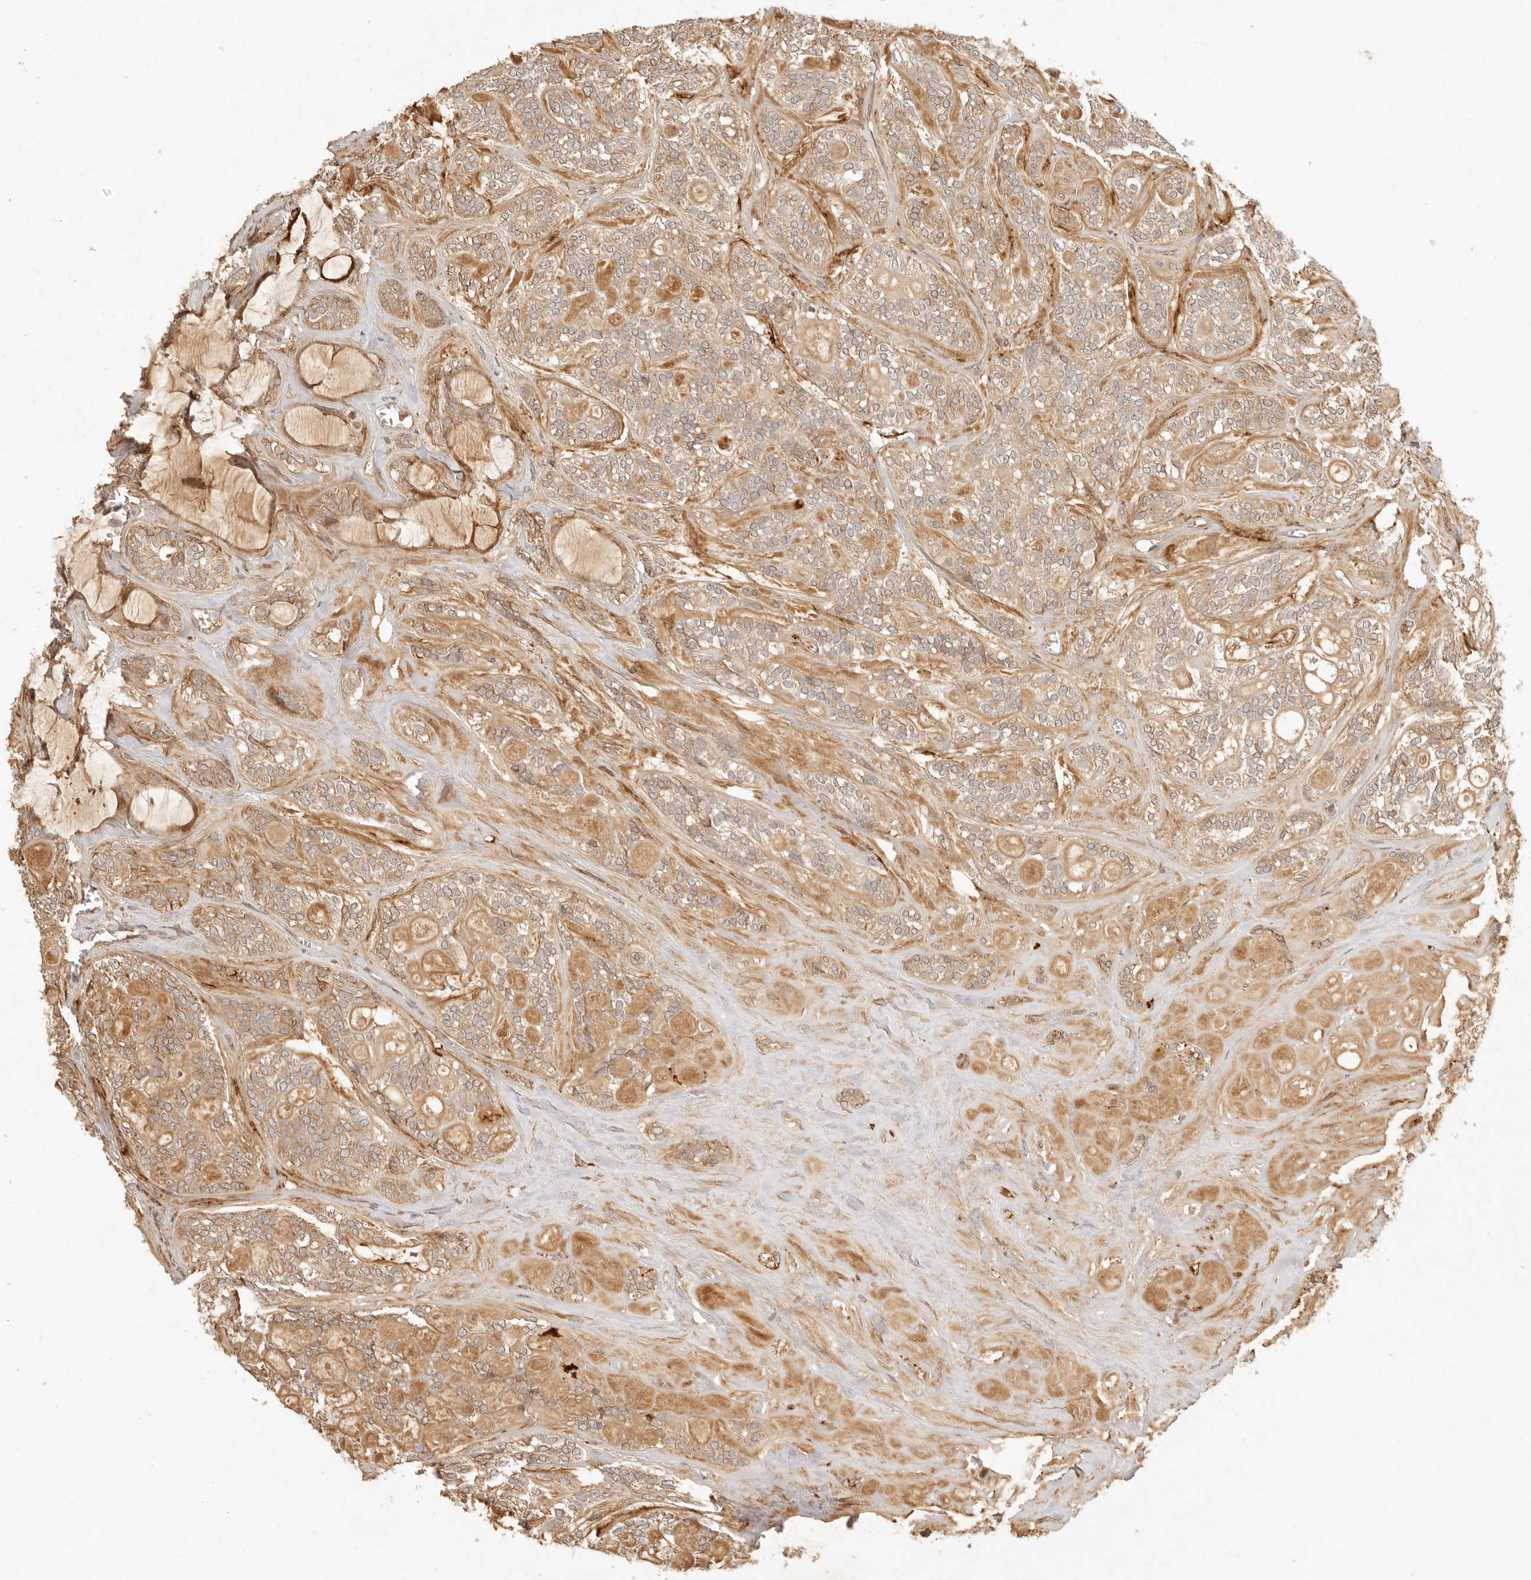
{"staining": {"intensity": "moderate", "quantity": ">75%", "location": "cytoplasmic/membranous"}, "tissue": "head and neck cancer", "cell_type": "Tumor cells", "image_type": "cancer", "snomed": [{"axis": "morphology", "description": "Adenocarcinoma, NOS"}, {"axis": "topography", "description": "Head-Neck"}], "caption": "Immunohistochemical staining of adenocarcinoma (head and neck) exhibits medium levels of moderate cytoplasmic/membranous staining in approximately >75% of tumor cells.", "gene": "ANKRD61", "patient": {"sex": "male", "age": 66}}